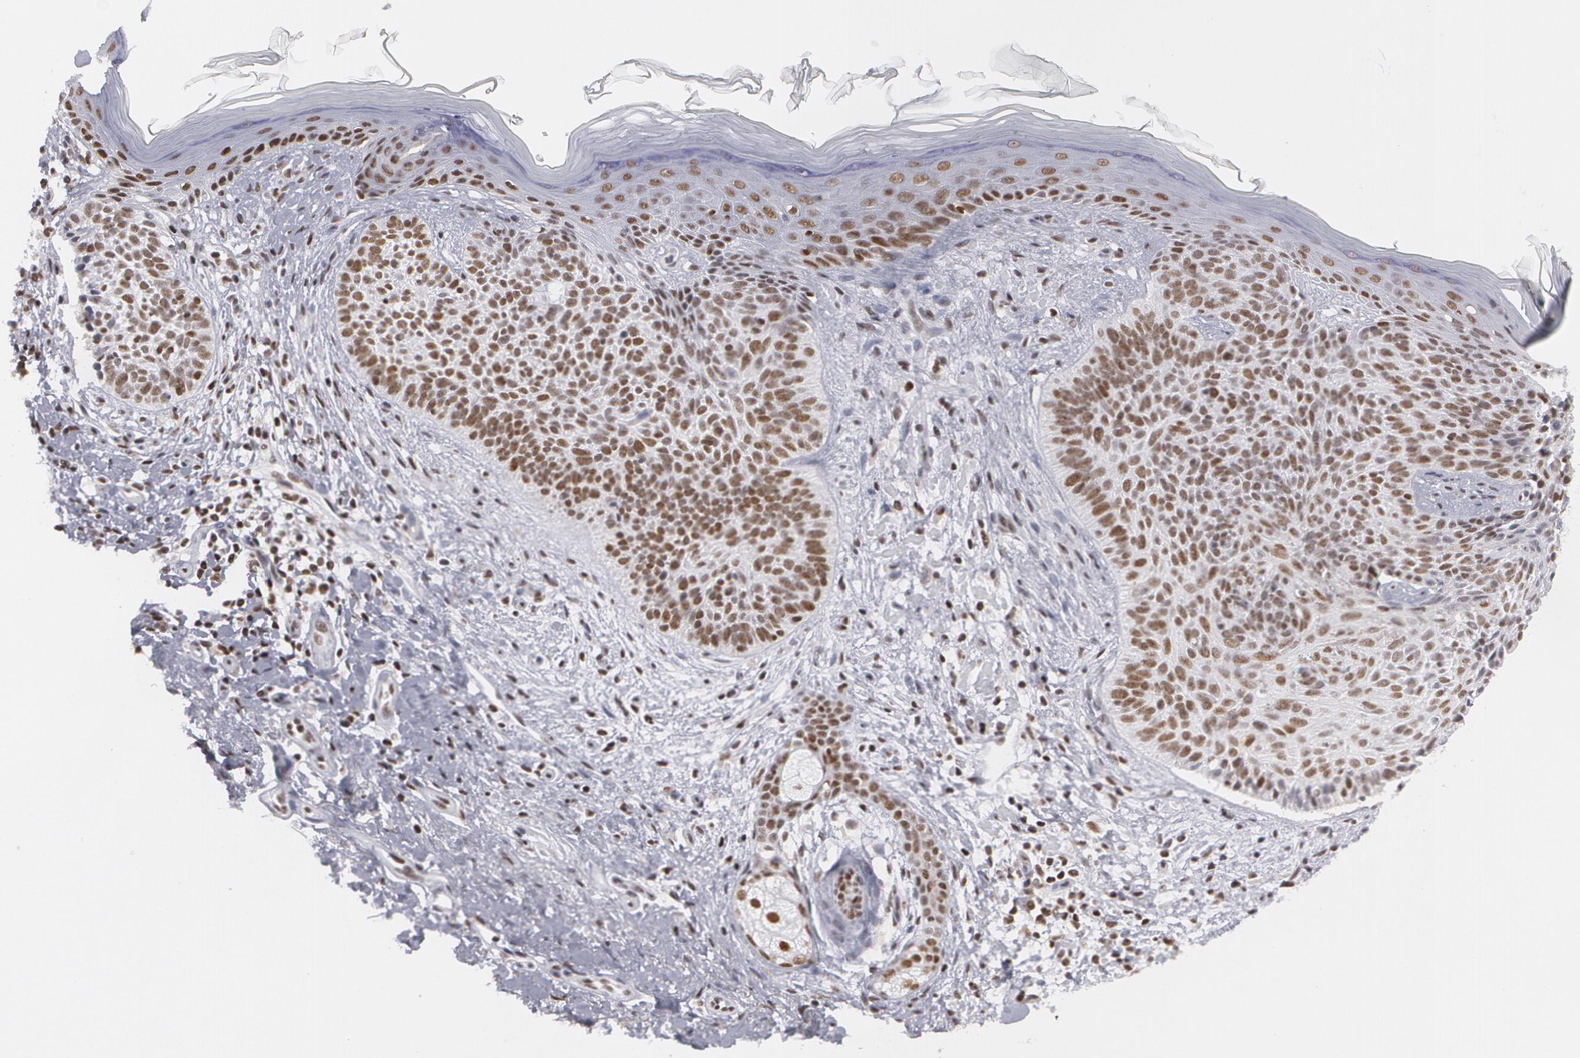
{"staining": {"intensity": "strong", "quantity": ">75%", "location": "nuclear"}, "tissue": "skin cancer", "cell_type": "Tumor cells", "image_type": "cancer", "snomed": [{"axis": "morphology", "description": "Basal cell carcinoma"}, {"axis": "topography", "description": "Skin"}], "caption": "This photomicrograph exhibits immunohistochemistry (IHC) staining of human skin cancer, with high strong nuclear positivity in approximately >75% of tumor cells.", "gene": "MCL1", "patient": {"sex": "female", "age": 78}}